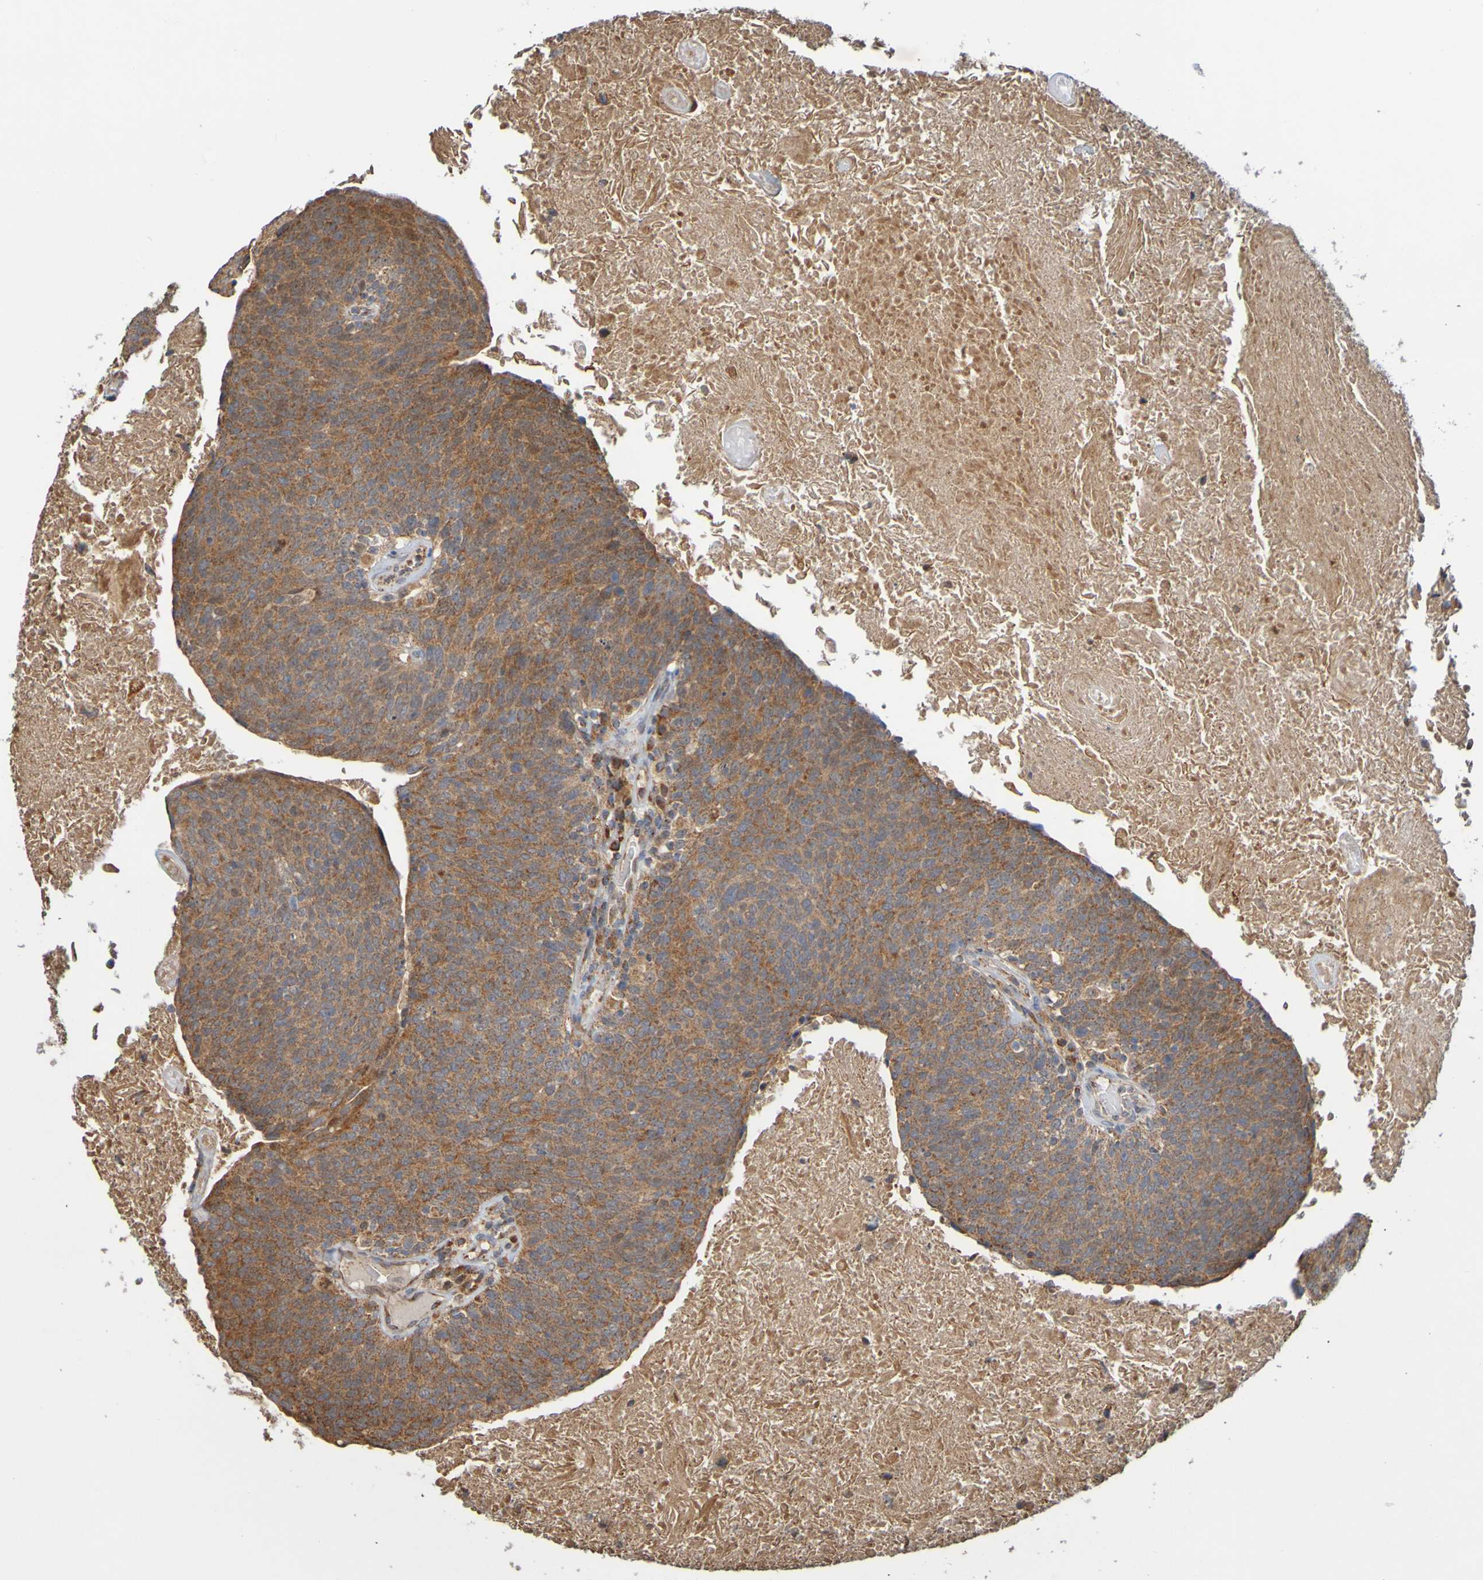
{"staining": {"intensity": "moderate", "quantity": ">75%", "location": "cytoplasmic/membranous"}, "tissue": "head and neck cancer", "cell_type": "Tumor cells", "image_type": "cancer", "snomed": [{"axis": "morphology", "description": "Squamous cell carcinoma, NOS"}, {"axis": "morphology", "description": "Squamous cell carcinoma, metastatic, NOS"}, {"axis": "topography", "description": "Lymph node"}, {"axis": "topography", "description": "Head-Neck"}], "caption": "There is medium levels of moderate cytoplasmic/membranous expression in tumor cells of head and neck metastatic squamous cell carcinoma, as demonstrated by immunohistochemical staining (brown color).", "gene": "TMBIM1", "patient": {"sex": "male", "age": 62}}